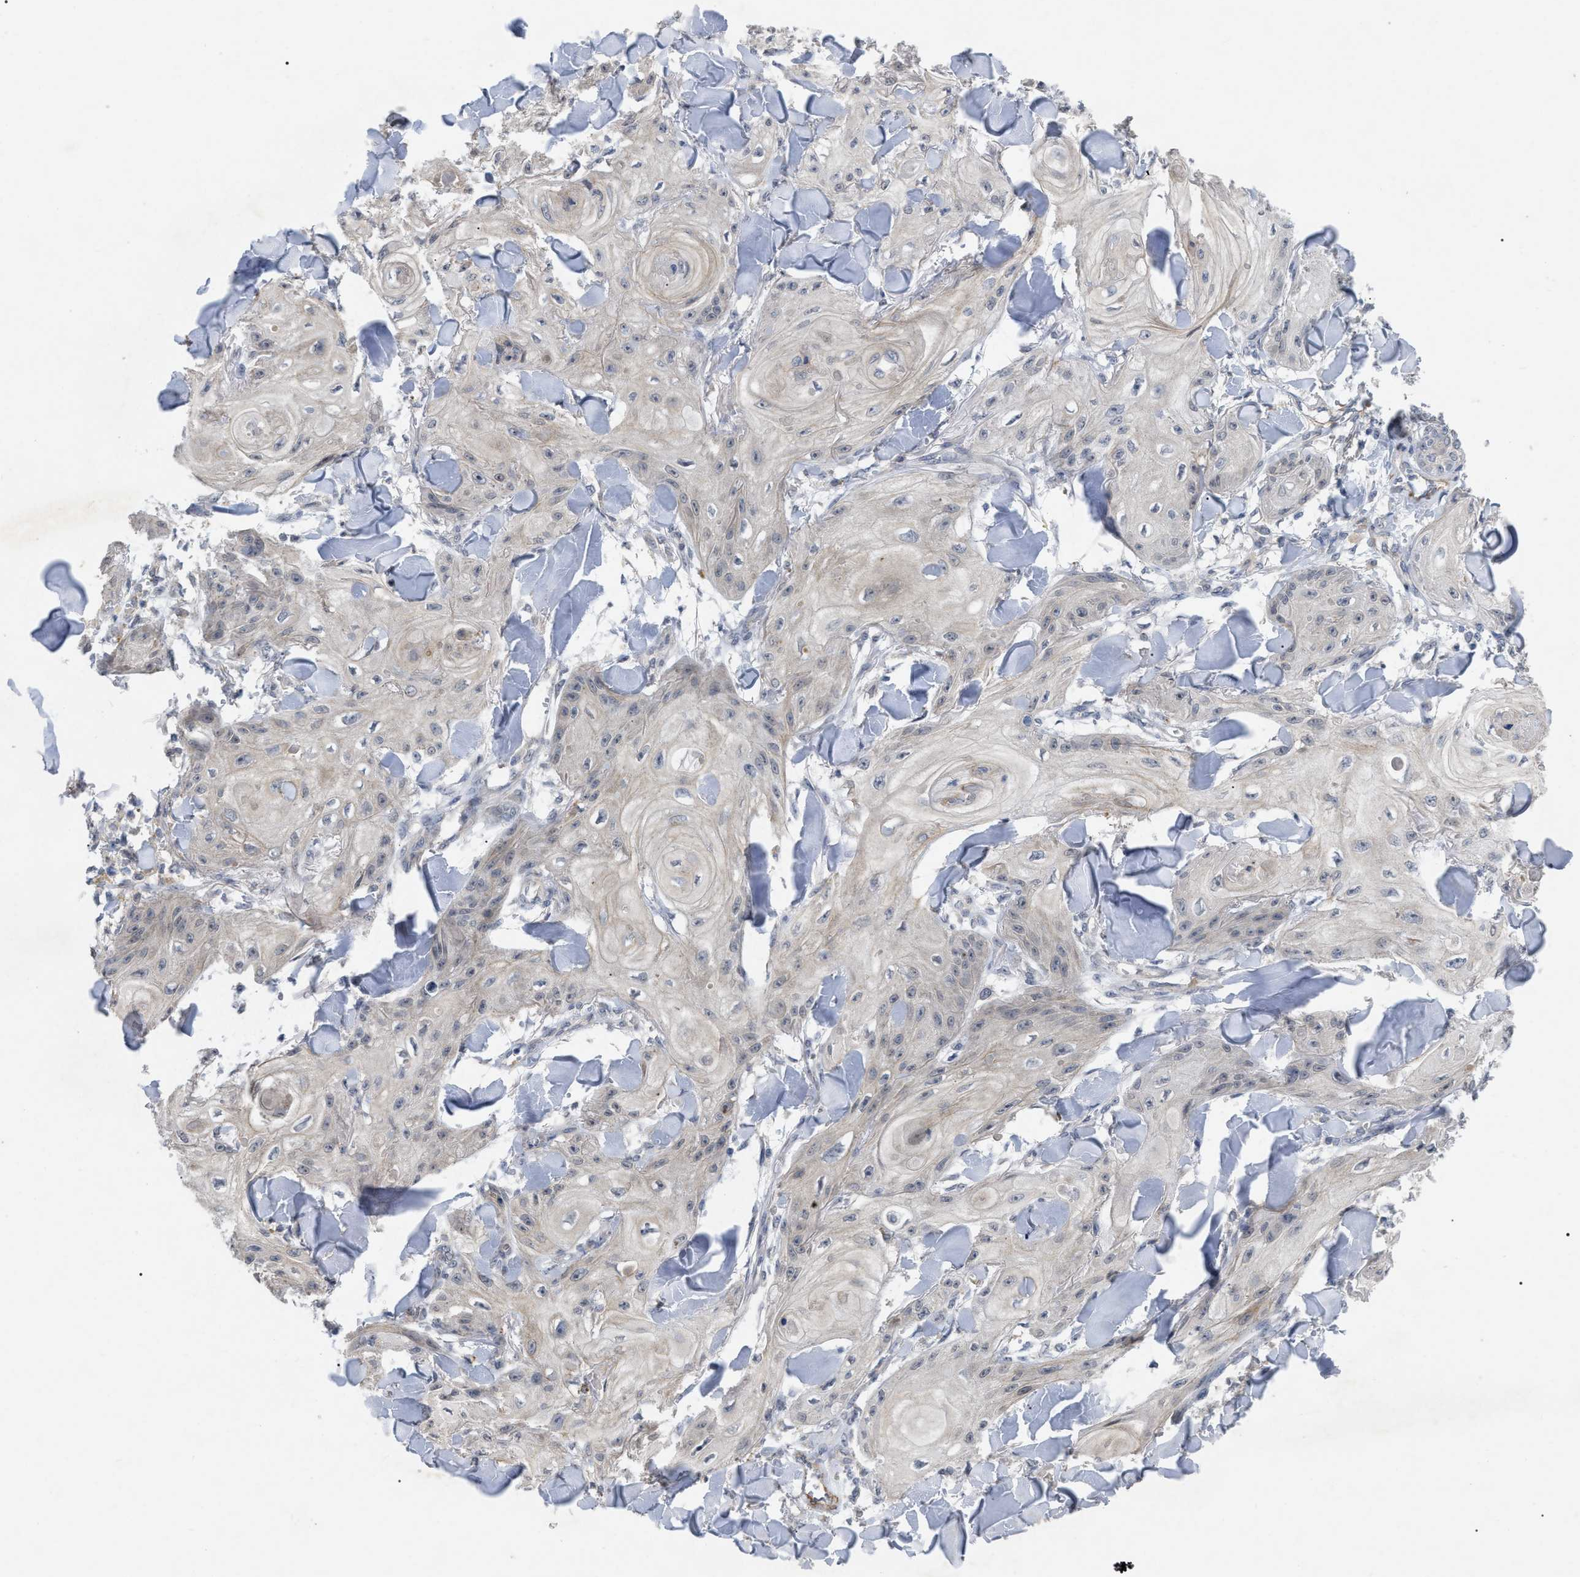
{"staining": {"intensity": "weak", "quantity": "<25%", "location": "cytoplasmic/membranous"}, "tissue": "skin cancer", "cell_type": "Tumor cells", "image_type": "cancer", "snomed": [{"axis": "morphology", "description": "Squamous cell carcinoma, NOS"}, {"axis": "topography", "description": "Skin"}], "caption": "The histopathology image shows no significant expression in tumor cells of skin cancer. (Brightfield microscopy of DAB (3,3'-diaminobenzidine) immunohistochemistry (IHC) at high magnification).", "gene": "ST6GALNAC6", "patient": {"sex": "male", "age": 74}}